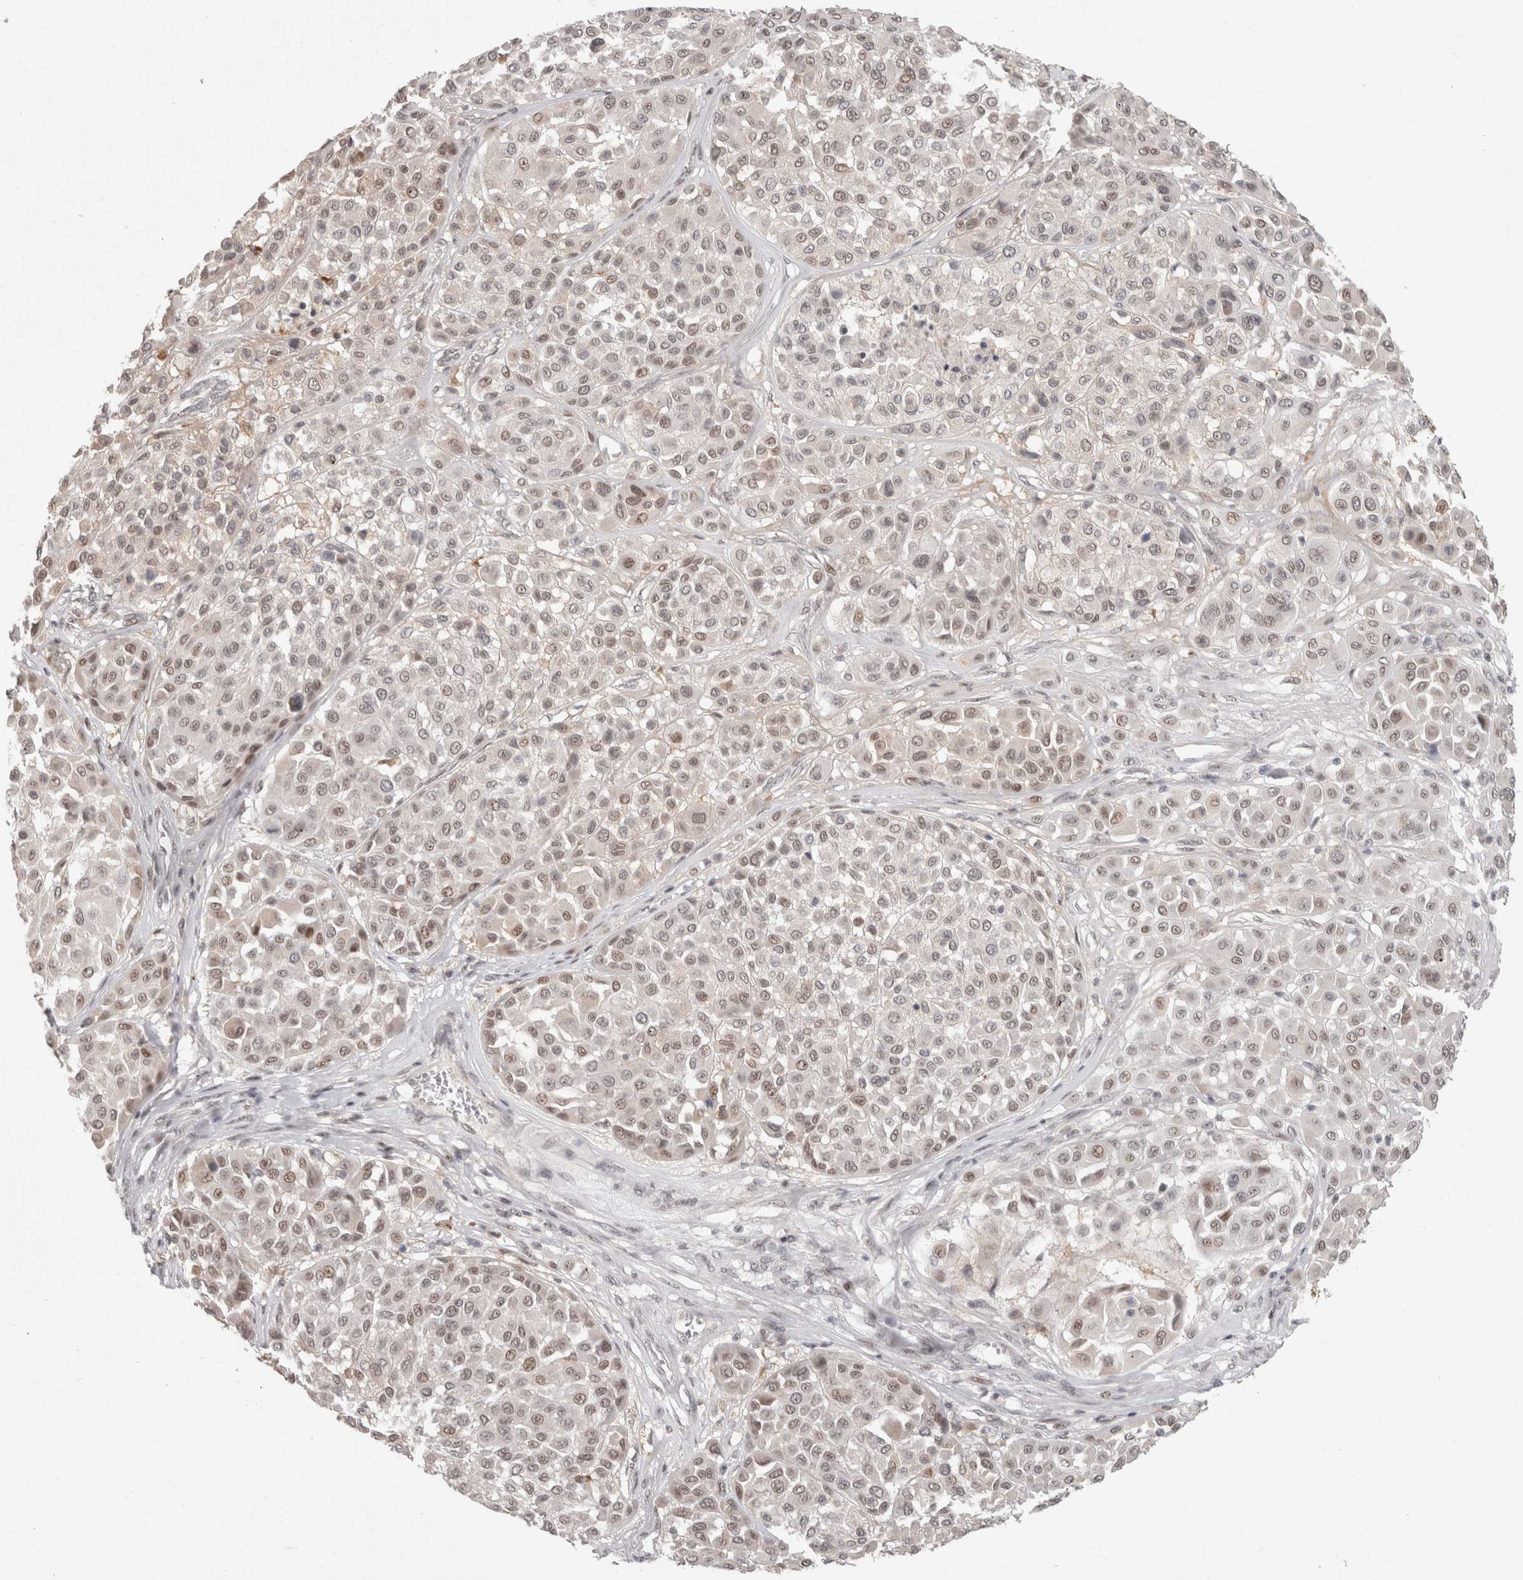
{"staining": {"intensity": "weak", "quantity": "25%-75%", "location": "nuclear"}, "tissue": "melanoma", "cell_type": "Tumor cells", "image_type": "cancer", "snomed": [{"axis": "morphology", "description": "Malignant melanoma, Metastatic site"}, {"axis": "topography", "description": "Soft tissue"}], "caption": "Protein staining displays weak nuclear staining in approximately 25%-75% of tumor cells in malignant melanoma (metastatic site).", "gene": "SENP6", "patient": {"sex": "male", "age": 41}}